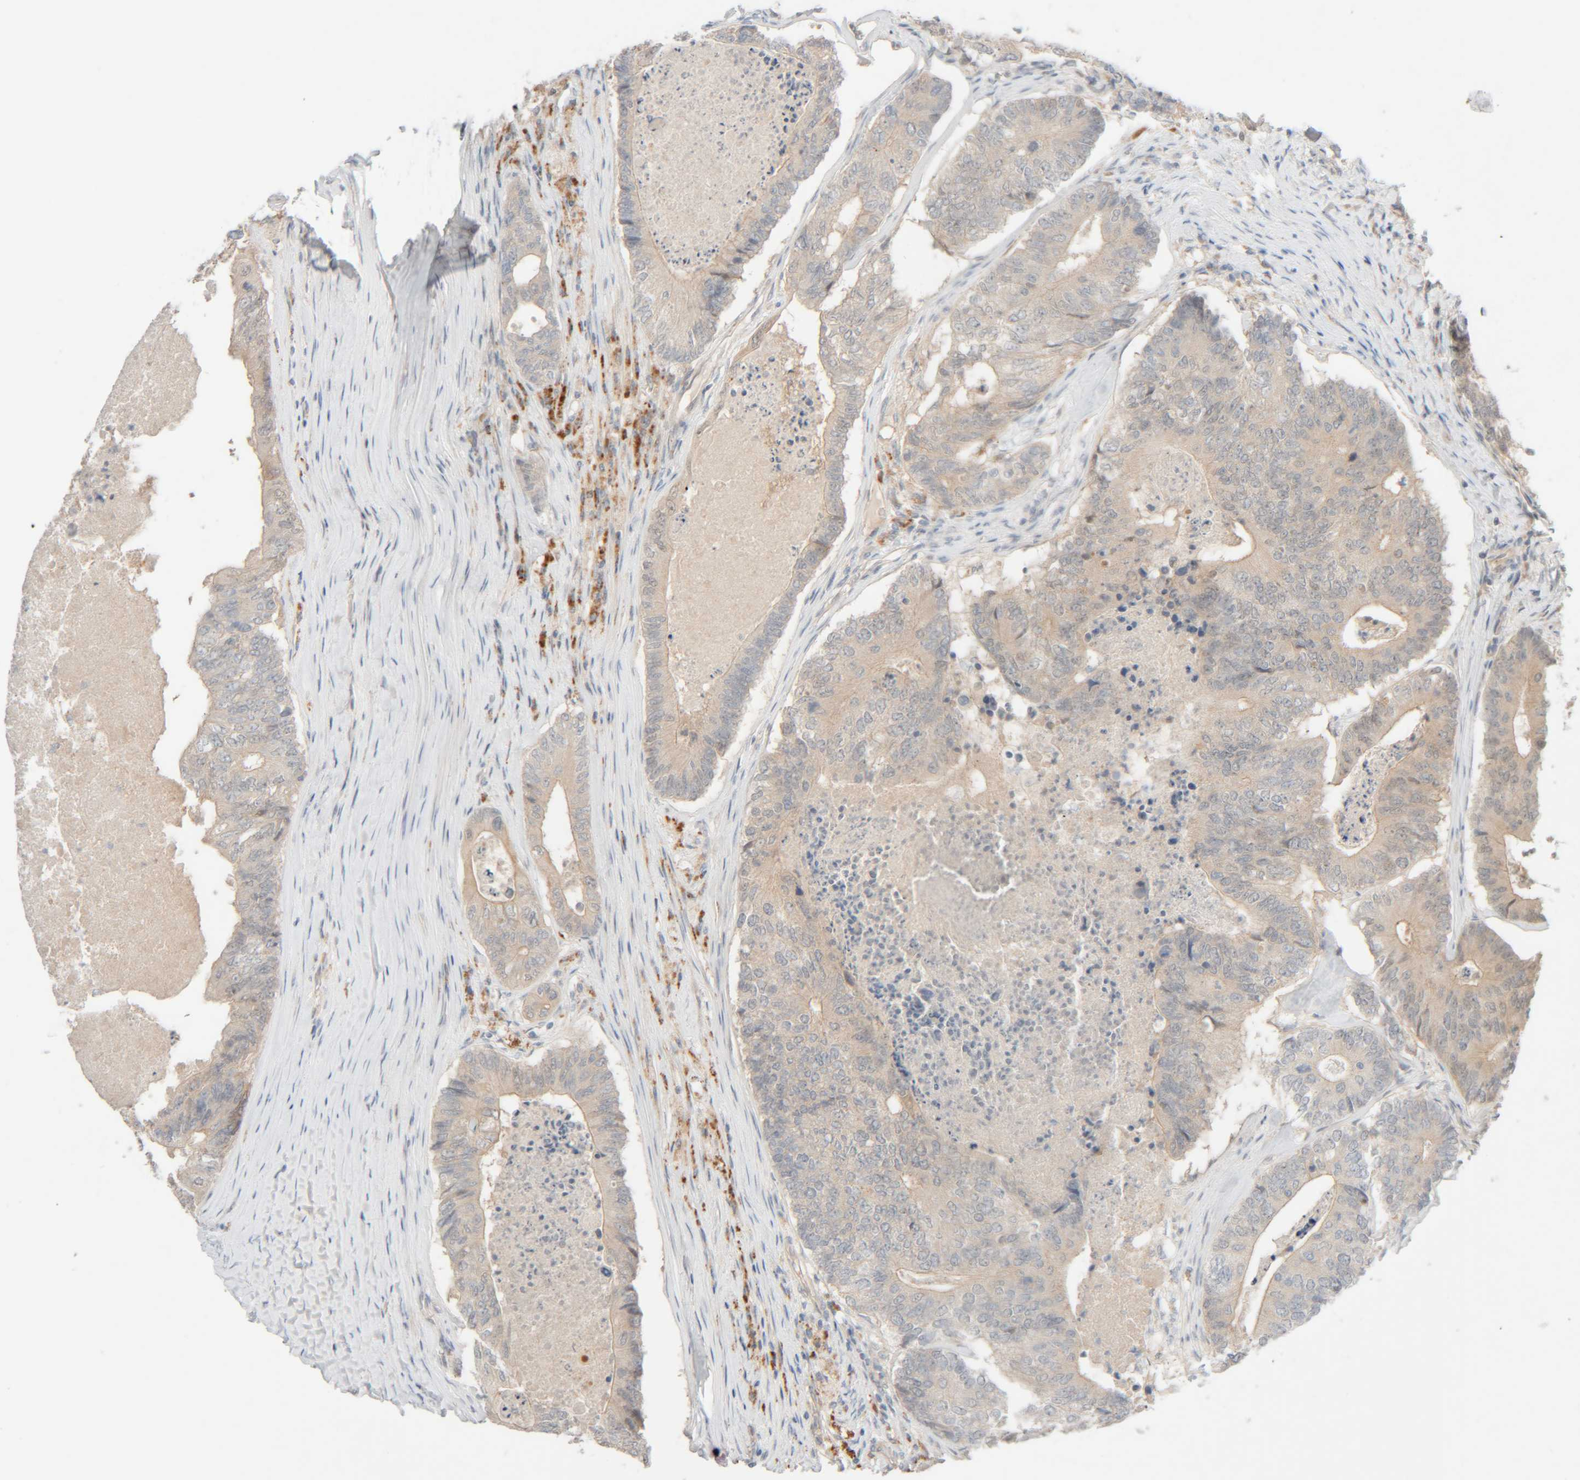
{"staining": {"intensity": "negative", "quantity": "none", "location": "none"}, "tissue": "colorectal cancer", "cell_type": "Tumor cells", "image_type": "cancer", "snomed": [{"axis": "morphology", "description": "Adenocarcinoma, NOS"}, {"axis": "topography", "description": "Colon"}], "caption": "Protein analysis of colorectal cancer (adenocarcinoma) demonstrates no significant staining in tumor cells.", "gene": "CHKA", "patient": {"sex": "female", "age": 67}}